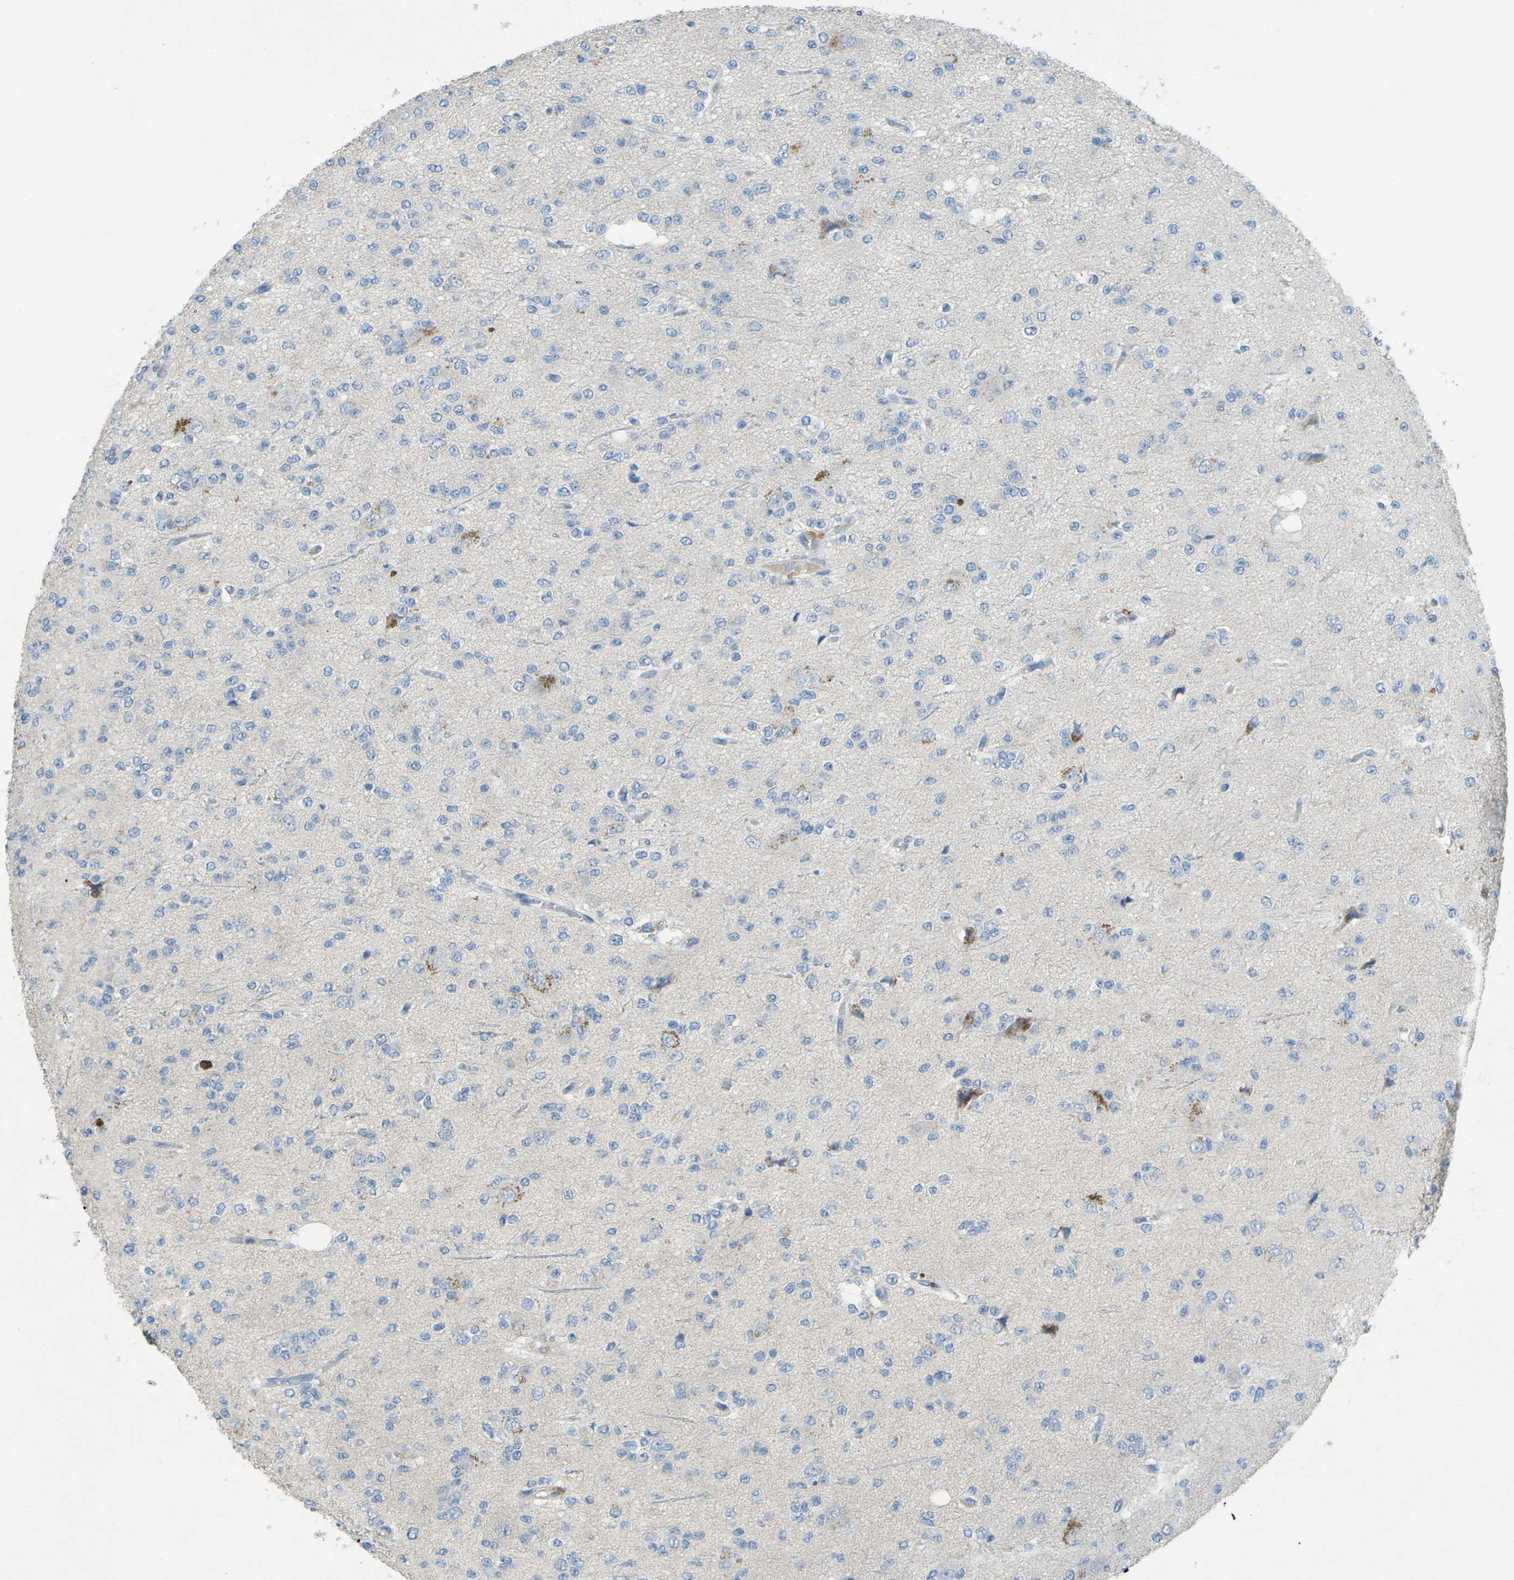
{"staining": {"intensity": "negative", "quantity": "none", "location": "none"}, "tissue": "glioma", "cell_type": "Tumor cells", "image_type": "cancer", "snomed": [{"axis": "morphology", "description": "Glioma, malignant, Low grade"}, {"axis": "topography", "description": "Brain"}], "caption": "Tumor cells are negative for brown protein staining in malignant low-grade glioma.", "gene": "CD19", "patient": {"sex": "male", "age": 38}}